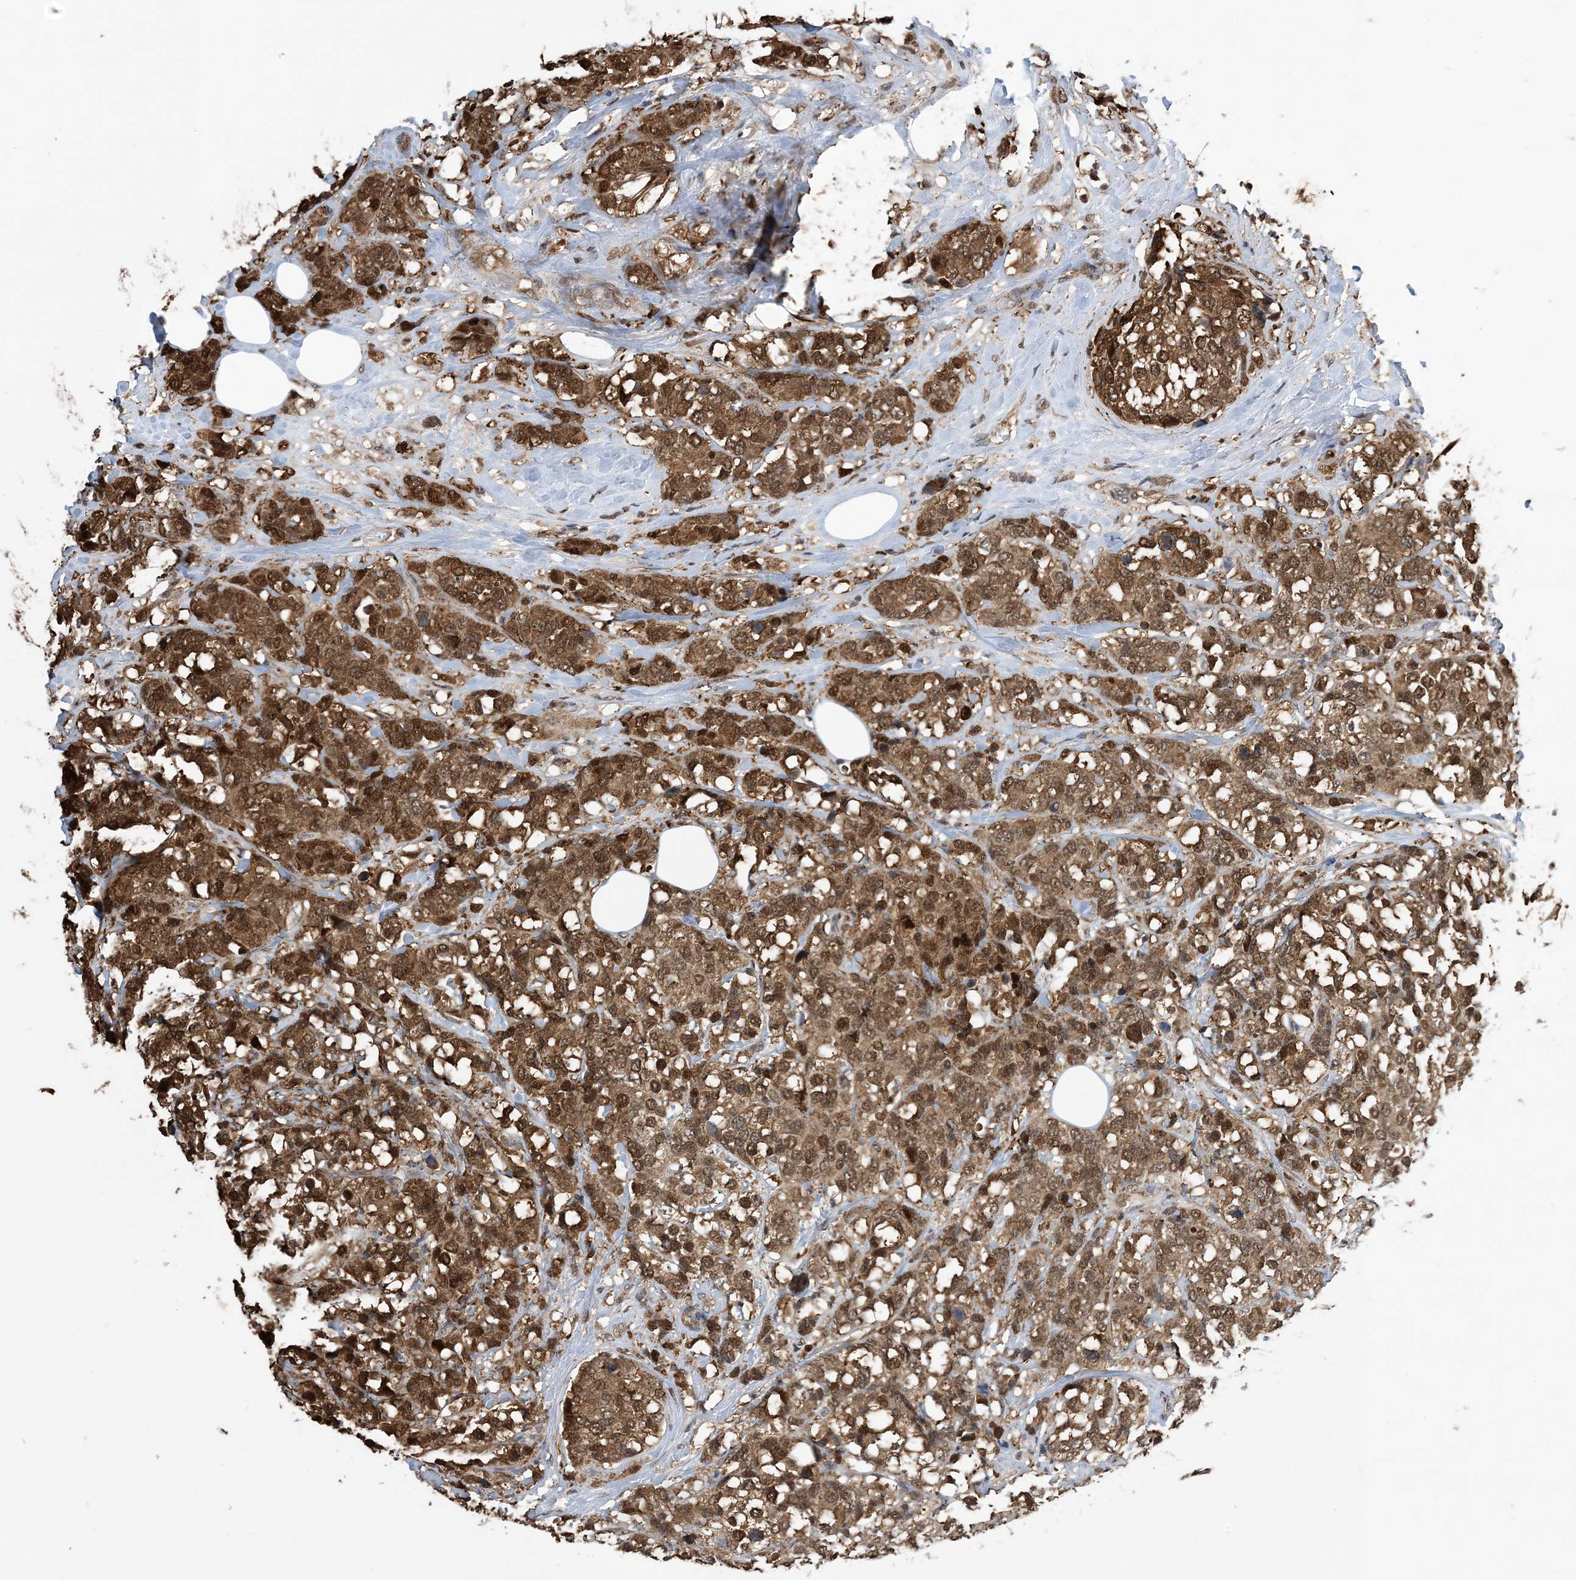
{"staining": {"intensity": "moderate", "quantity": ">75%", "location": "cytoplasmic/membranous,nuclear"}, "tissue": "breast cancer", "cell_type": "Tumor cells", "image_type": "cancer", "snomed": [{"axis": "morphology", "description": "Lobular carcinoma"}, {"axis": "topography", "description": "Breast"}], "caption": "A brown stain highlights moderate cytoplasmic/membranous and nuclear staining of a protein in breast cancer (lobular carcinoma) tumor cells.", "gene": "HSPA1A", "patient": {"sex": "female", "age": 59}}